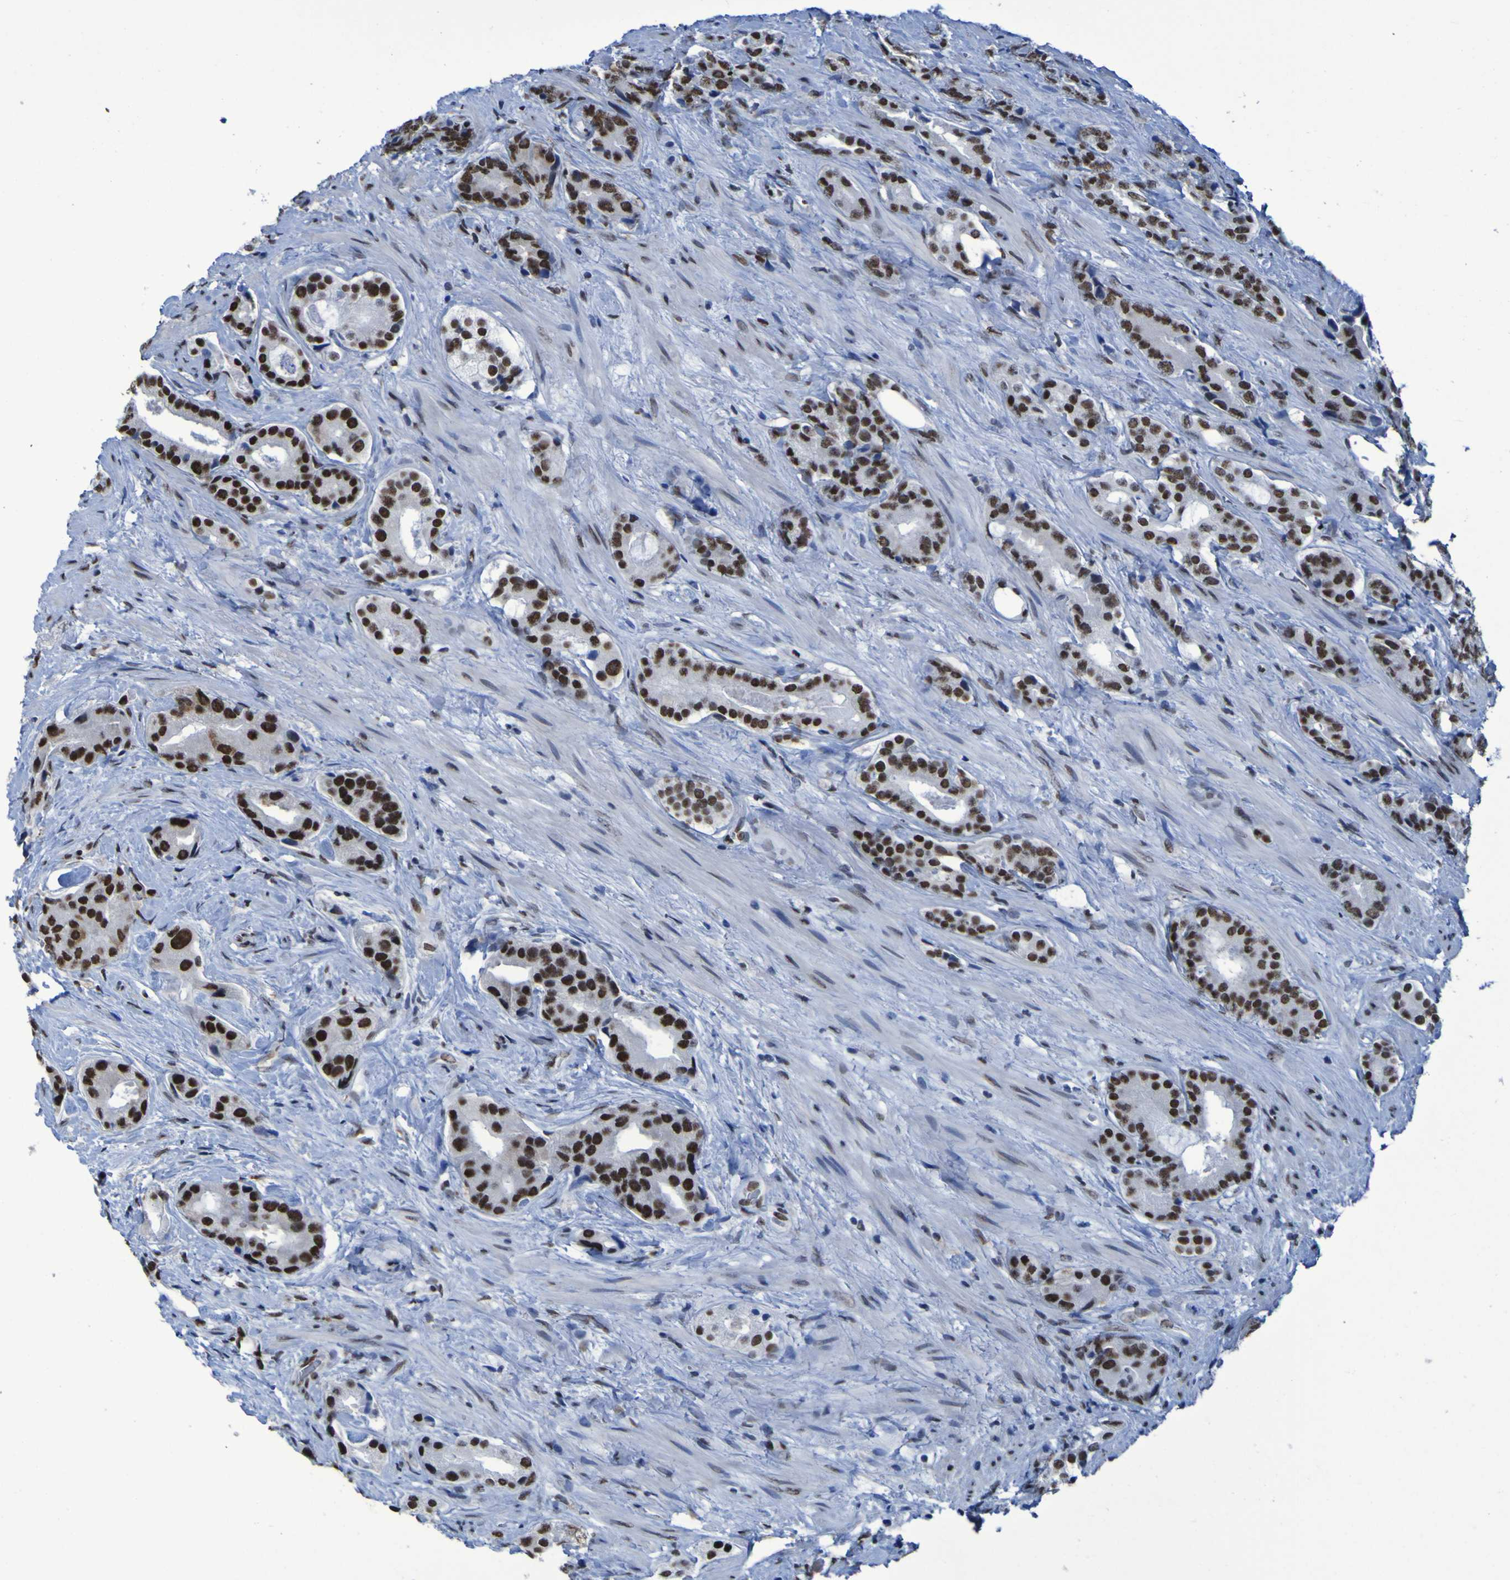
{"staining": {"intensity": "strong", "quantity": ">75%", "location": "nuclear"}, "tissue": "prostate cancer", "cell_type": "Tumor cells", "image_type": "cancer", "snomed": [{"axis": "morphology", "description": "Adenocarcinoma, High grade"}, {"axis": "topography", "description": "Prostate"}], "caption": "Human prostate adenocarcinoma (high-grade) stained with a brown dye displays strong nuclear positive expression in approximately >75% of tumor cells.", "gene": "HNRNPR", "patient": {"sex": "male", "age": 71}}